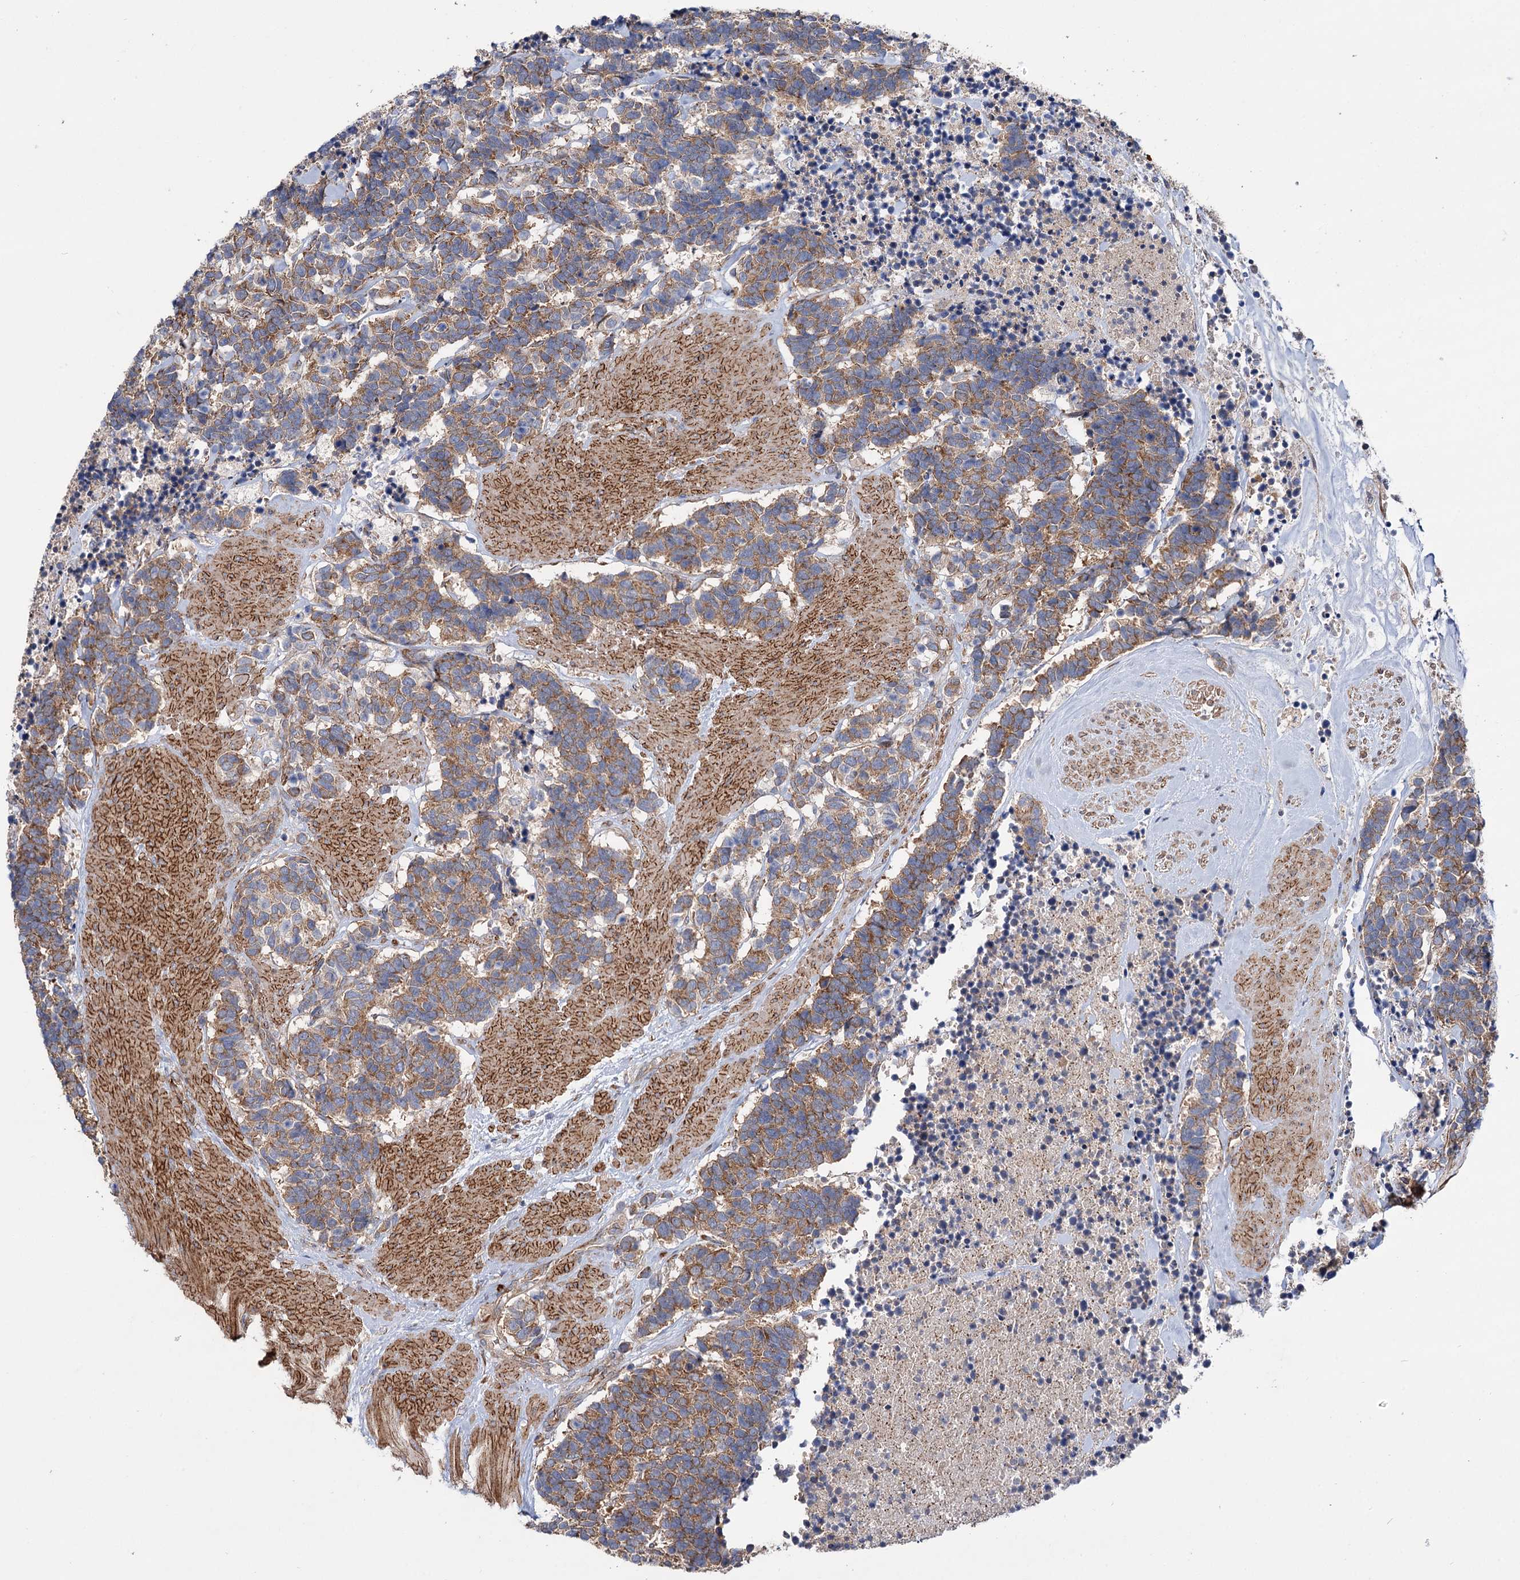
{"staining": {"intensity": "moderate", "quantity": ">75%", "location": "cytoplasmic/membranous"}, "tissue": "carcinoid", "cell_type": "Tumor cells", "image_type": "cancer", "snomed": [{"axis": "morphology", "description": "Carcinoma, NOS"}, {"axis": "morphology", "description": "Carcinoid, malignant, NOS"}, {"axis": "topography", "description": "Urinary bladder"}], "caption": "An image of carcinoid stained for a protein shows moderate cytoplasmic/membranous brown staining in tumor cells. The protein of interest is stained brown, and the nuclei are stained in blue (DAB (3,3'-diaminobenzidine) IHC with brightfield microscopy, high magnification).", "gene": "SPATS2", "patient": {"sex": "male", "age": 57}}